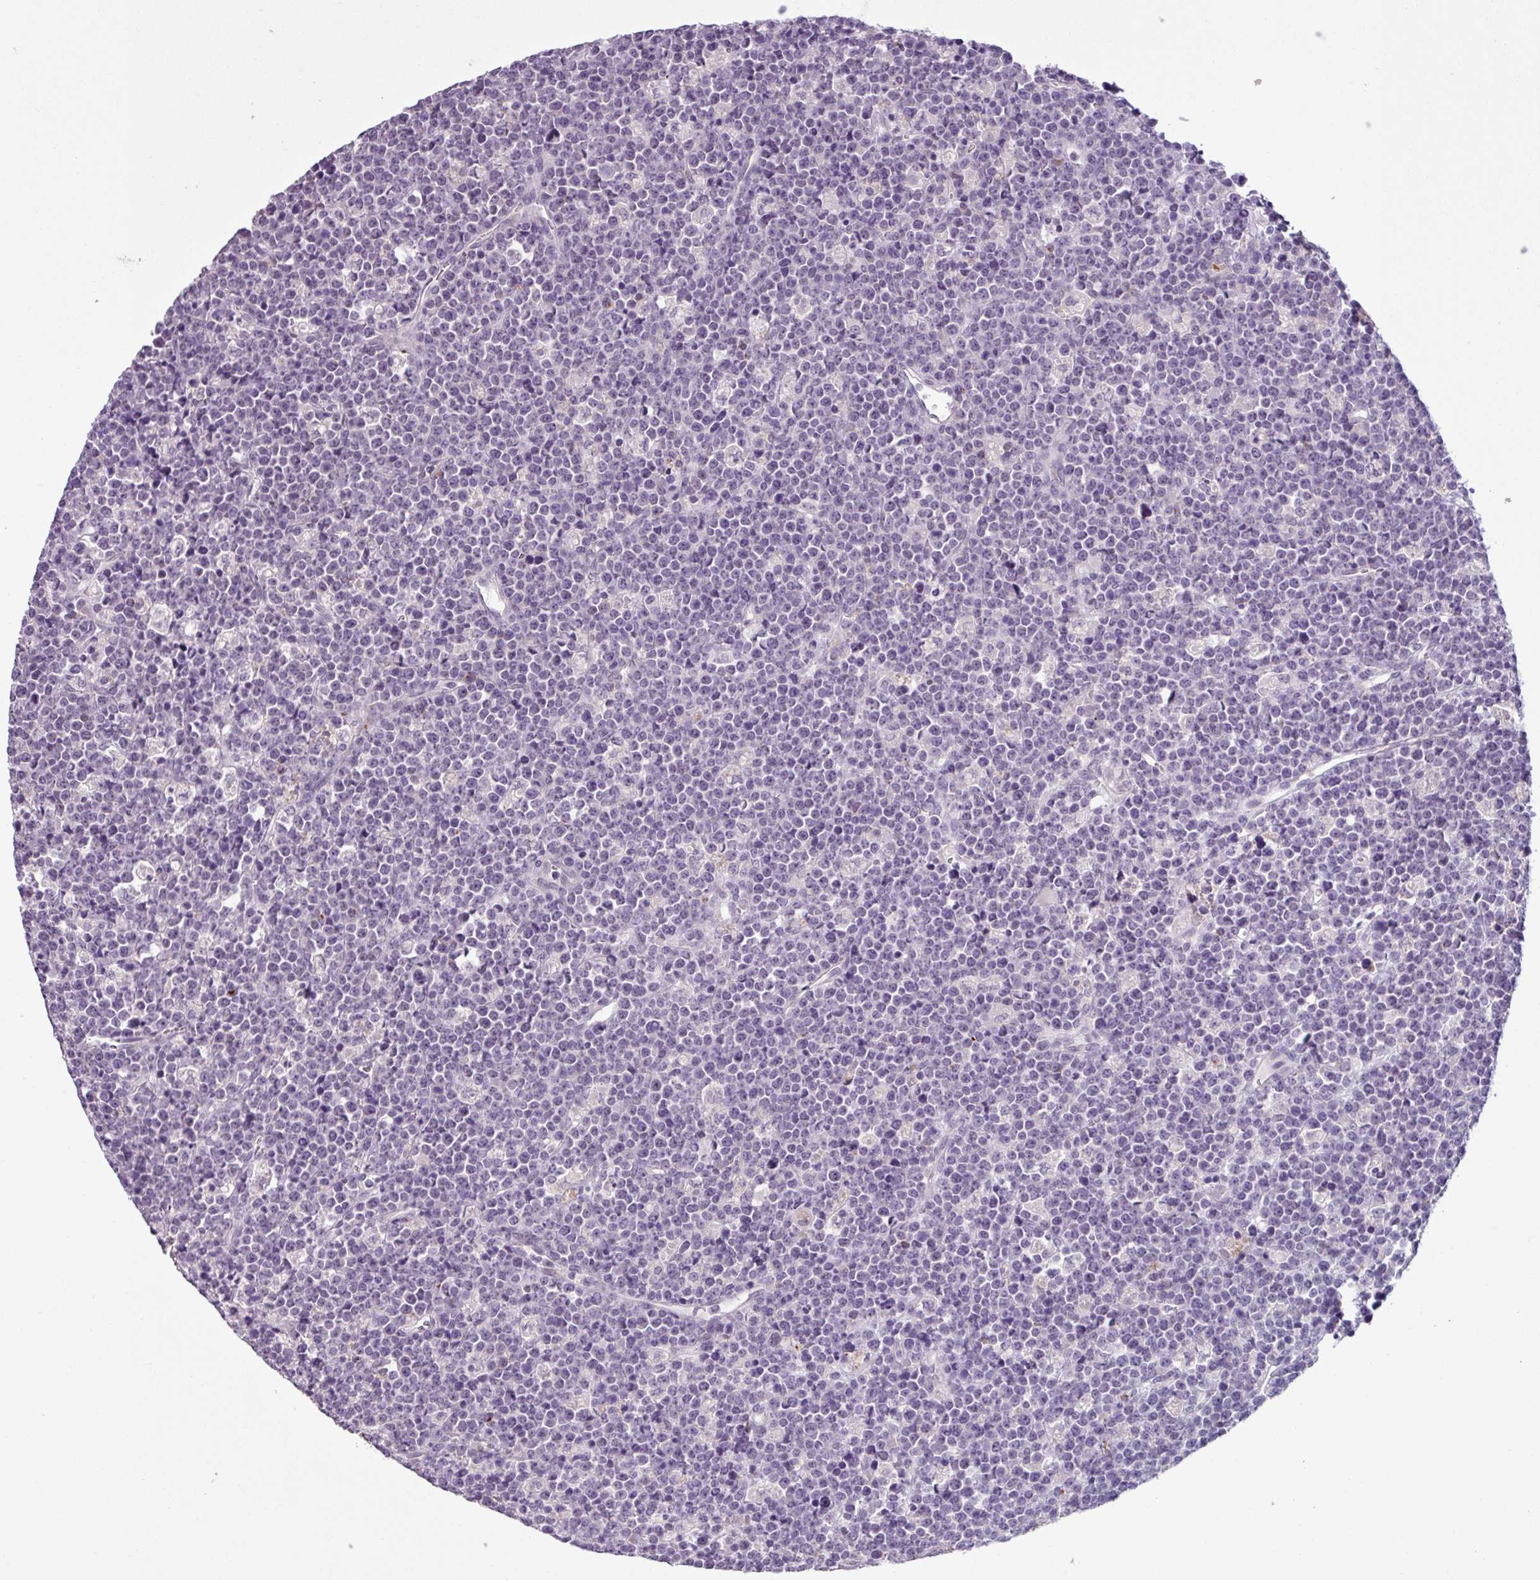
{"staining": {"intensity": "negative", "quantity": "none", "location": "none"}, "tissue": "lymphoma", "cell_type": "Tumor cells", "image_type": "cancer", "snomed": [{"axis": "morphology", "description": "Malignant lymphoma, non-Hodgkin's type, High grade"}, {"axis": "topography", "description": "Ovary"}], "caption": "Tumor cells show no significant protein expression in high-grade malignant lymphoma, non-Hodgkin's type.", "gene": "C9orf24", "patient": {"sex": "female", "age": 56}}